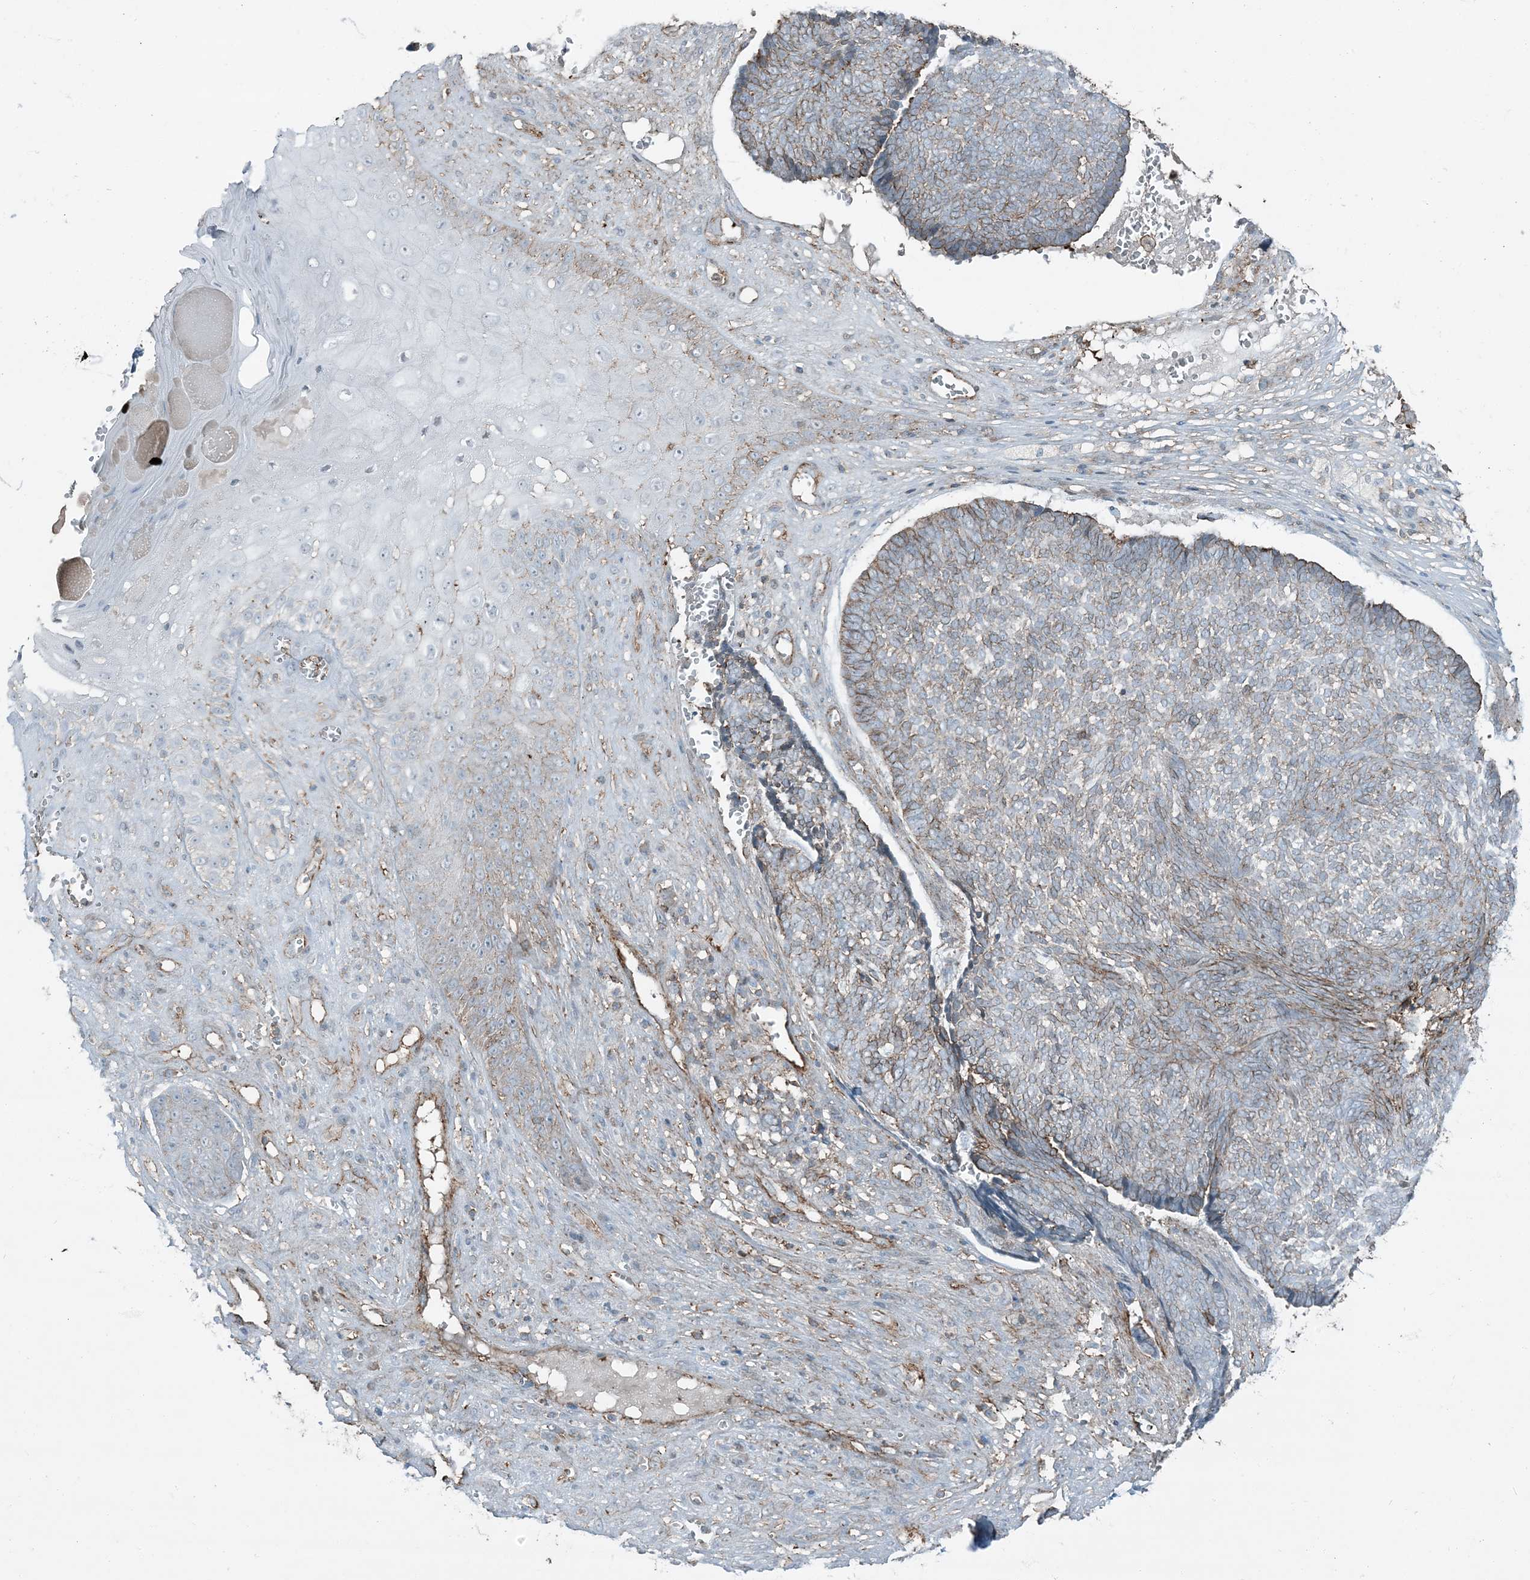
{"staining": {"intensity": "weak", "quantity": "<25%", "location": "cytoplasmic/membranous"}, "tissue": "skin cancer", "cell_type": "Tumor cells", "image_type": "cancer", "snomed": [{"axis": "morphology", "description": "Basal cell carcinoma"}, {"axis": "topography", "description": "Skin"}], "caption": "The IHC histopathology image has no significant positivity in tumor cells of skin cancer tissue. (DAB (3,3'-diaminobenzidine) IHC with hematoxylin counter stain).", "gene": "APOBEC3C", "patient": {"sex": "male", "age": 84}}